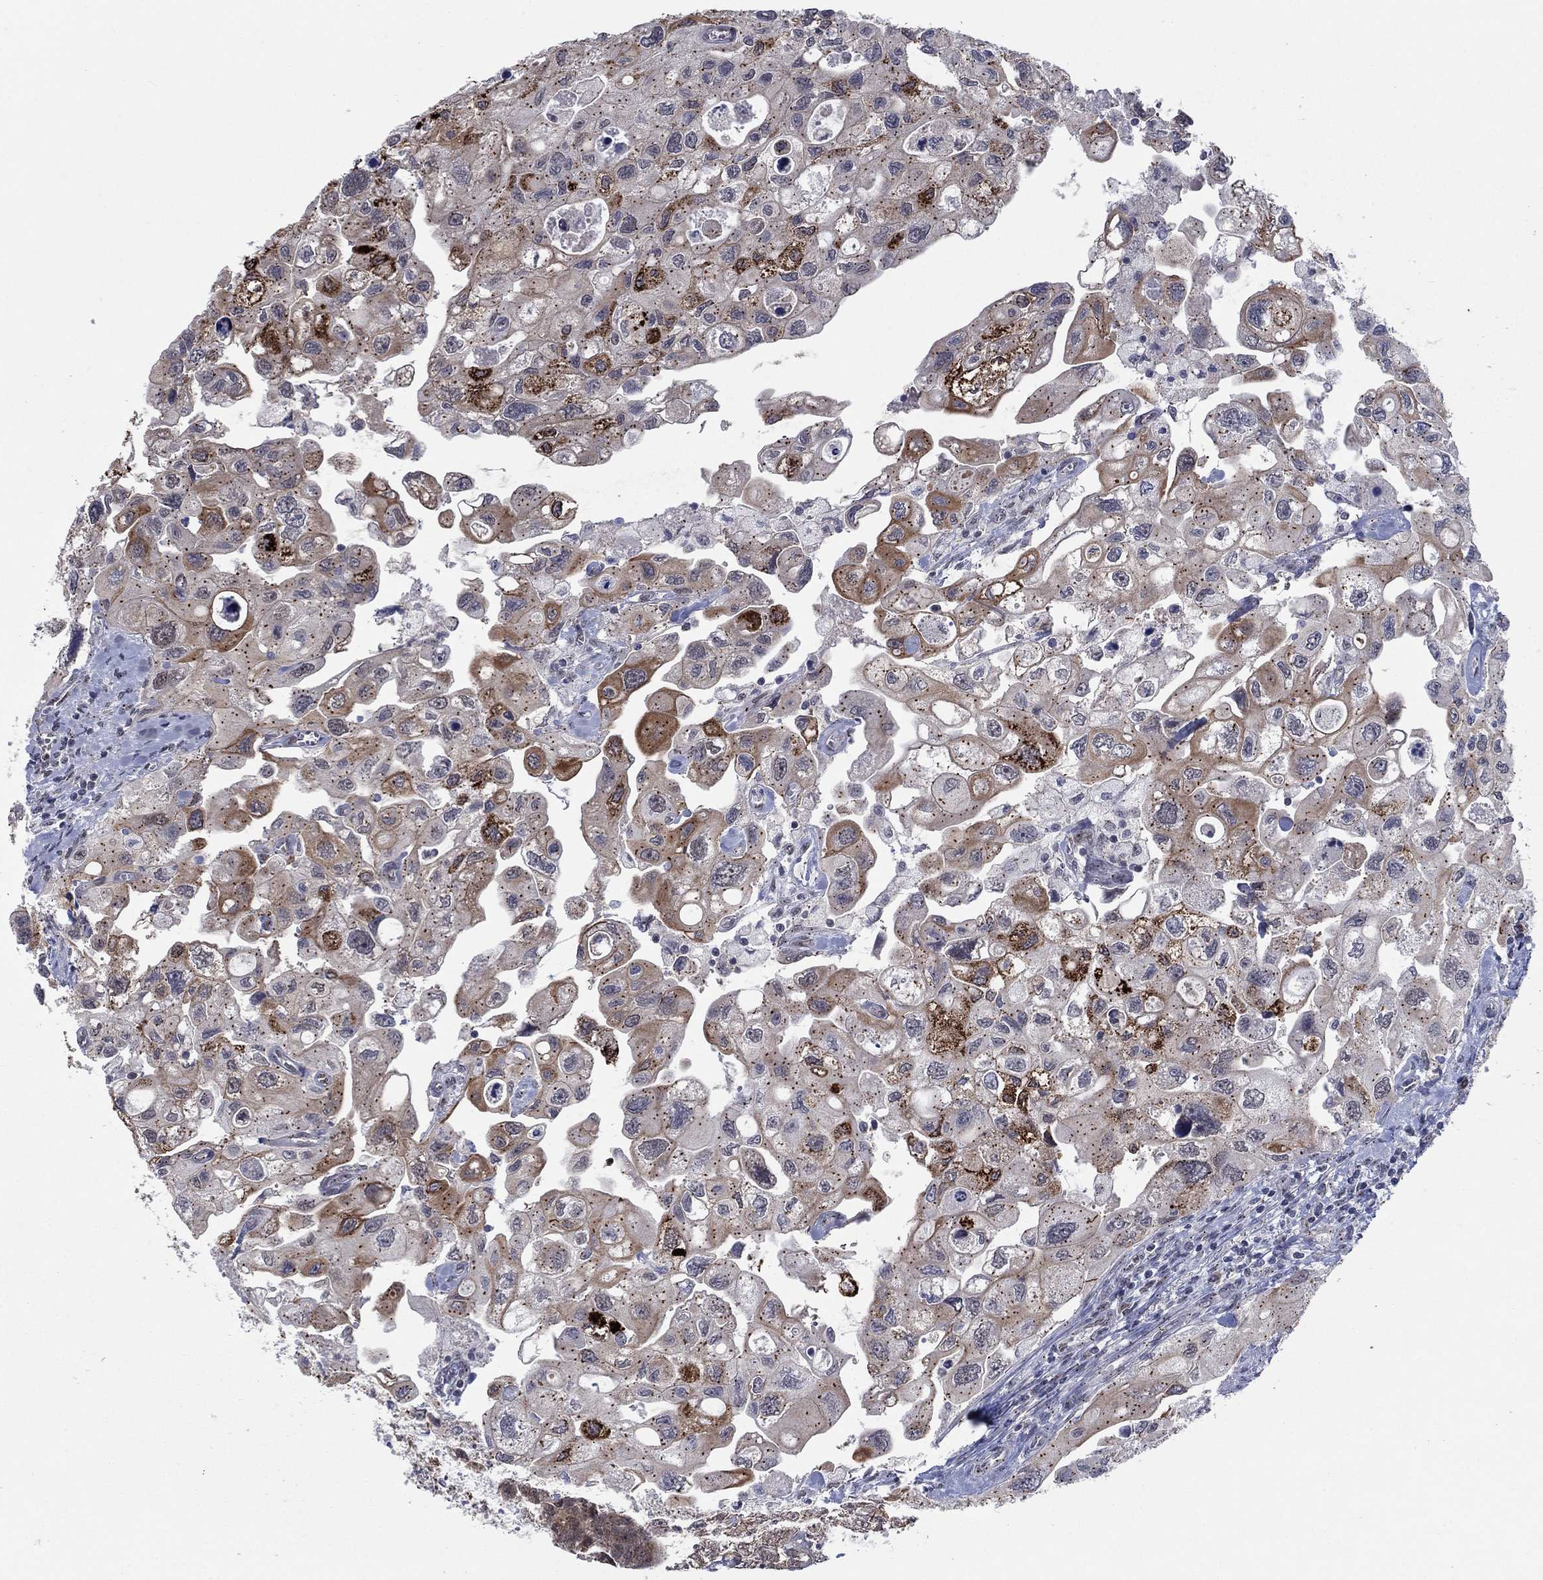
{"staining": {"intensity": "strong", "quantity": "25%-75%", "location": "cytoplasmic/membranous"}, "tissue": "urothelial cancer", "cell_type": "Tumor cells", "image_type": "cancer", "snomed": [{"axis": "morphology", "description": "Urothelial carcinoma, High grade"}, {"axis": "topography", "description": "Urinary bladder"}], "caption": "Protein positivity by immunohistochemistry shows strong cytoplasmic/membranous positivity in approximately 25%-75% of tumor cells in urothelial carcinoma (high-grade).", "gene": "SH3RF1", "patient": {"sex": "male", "age": 59}}